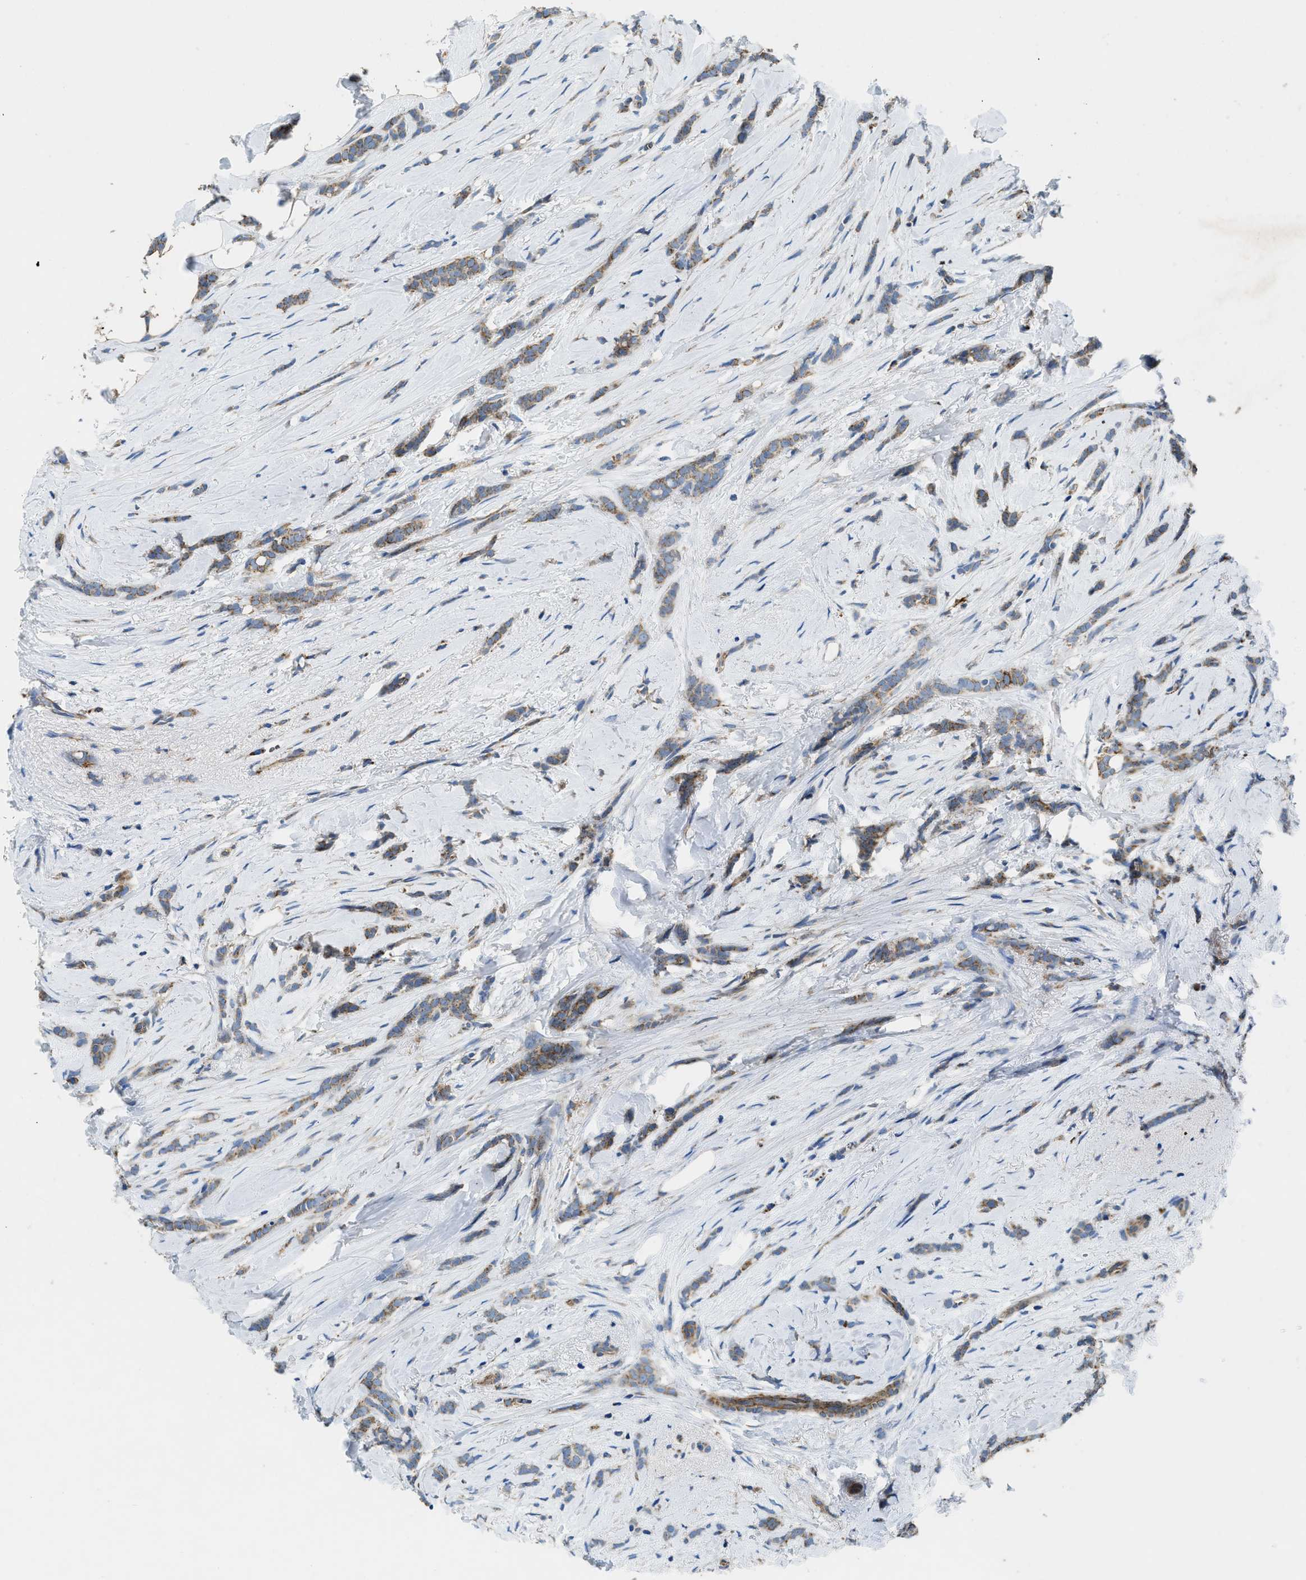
{"staining": {"intensity": "moderate", "quantity": ">75%", "location": "cytoplasmic/membranous"}, "tissue": "breast cancer", "cell_type": "Tumor cells", "image_type": "cancer", "snomed": [{"axis": "morphology", "description": "Lobular carcinoma, in situ"}, {"axis": "morphology", "description": "Lobular carcinoma"}, {"axis": "topography", "description": "Breast"}], "caption": "Immunohistochemistry histopathology image of human lobular carcinoma in situ (breast) stained for a protein (brown), which shows medium levels of moderate cytoplasmic/membranous expression in approximately >75% of tumor cells.", "gene": "STK33", "patient": {"sex": "female", "age": 41}}